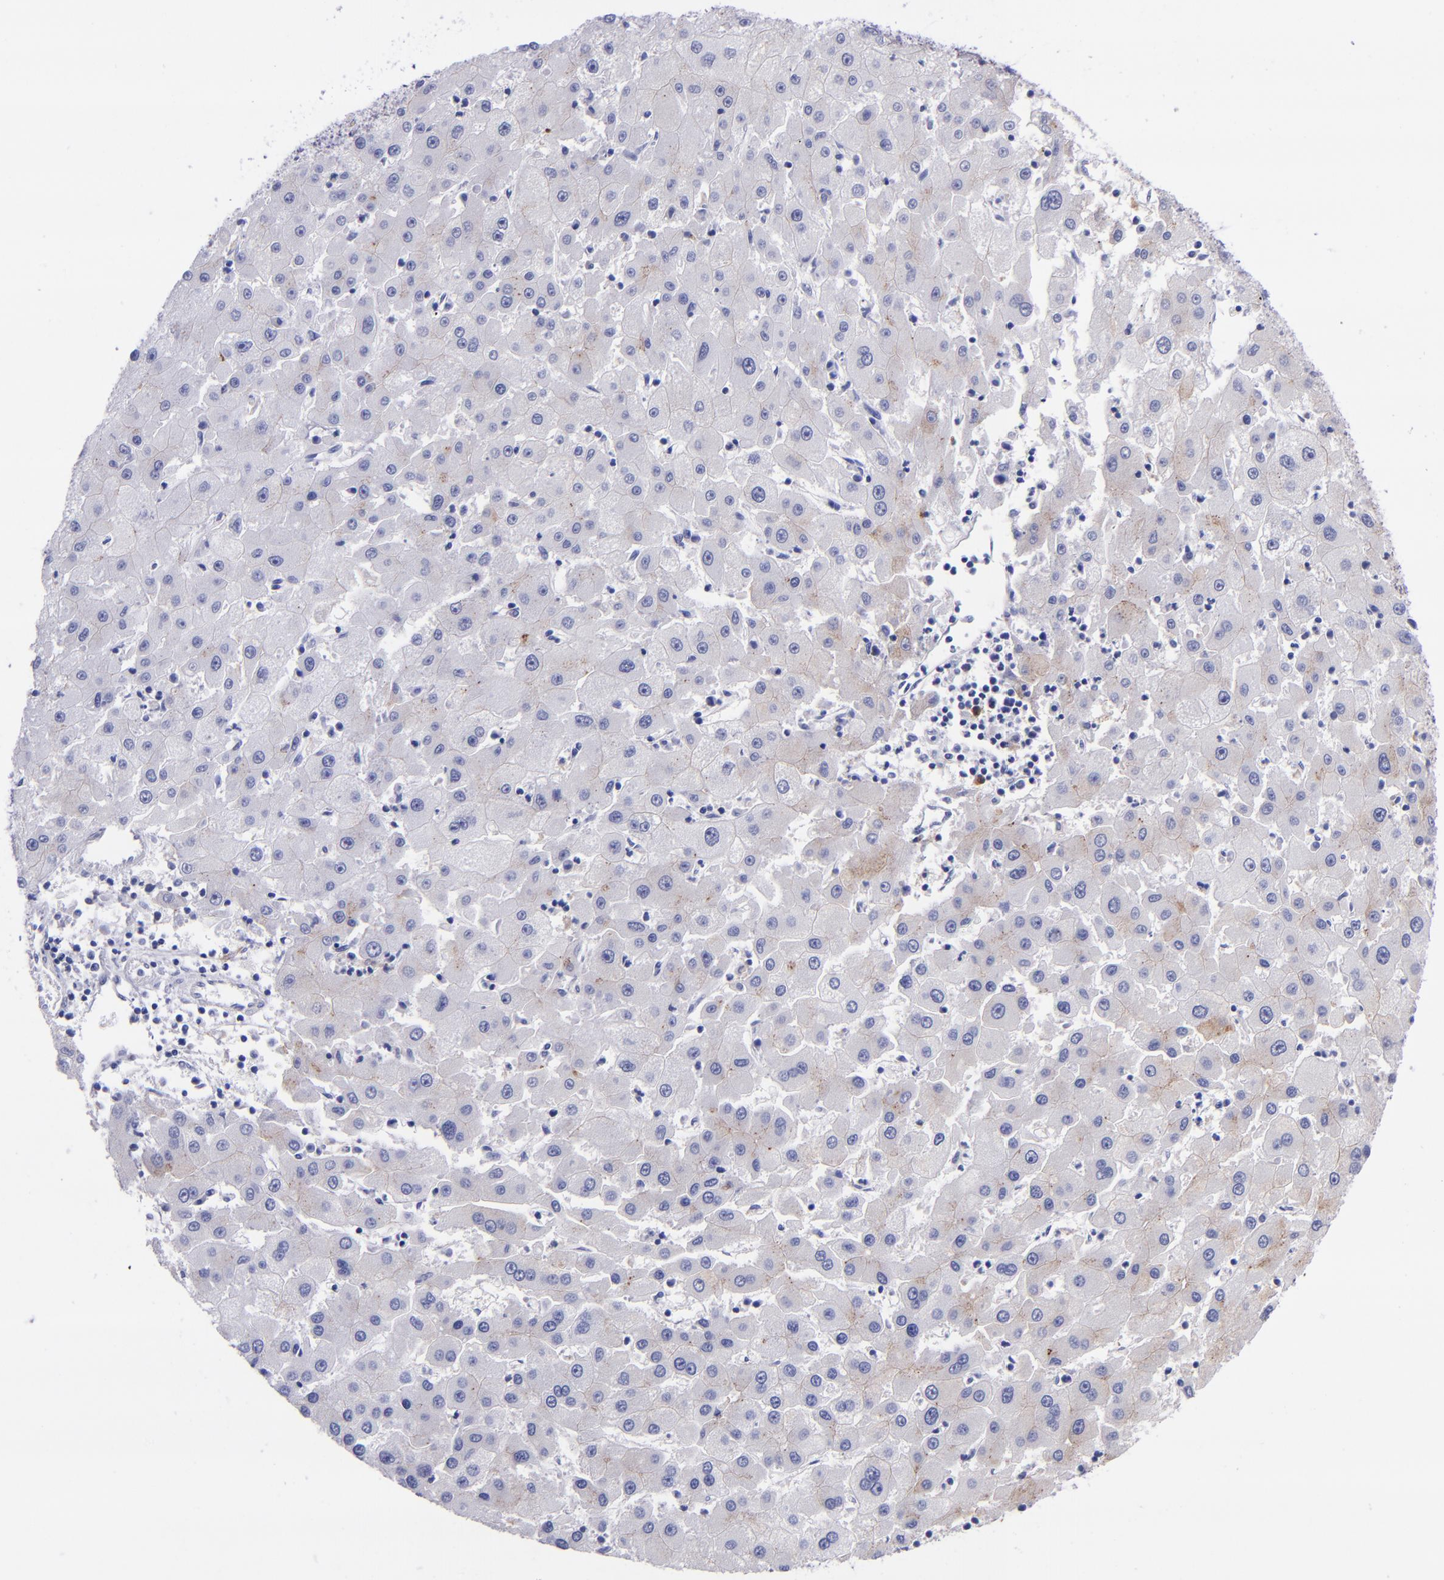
{"staining": {"intensity": "negative", "quantity": "none", "location": "none"}, "tissue": "liver cancer", "cell_type": "Tumor cells", "image_type": "cancer", "snomed": [{"axis": "morphology", "description": "Carcinoma, Hepatocellular, NOS"}, {"axis": "topography", "description": "Liver"}], "caption": "The micrograph shows no significant expression in tumor cells of liver cancer.", "gene": "IVL", "patient": {"sex": "male", "age": 72}}